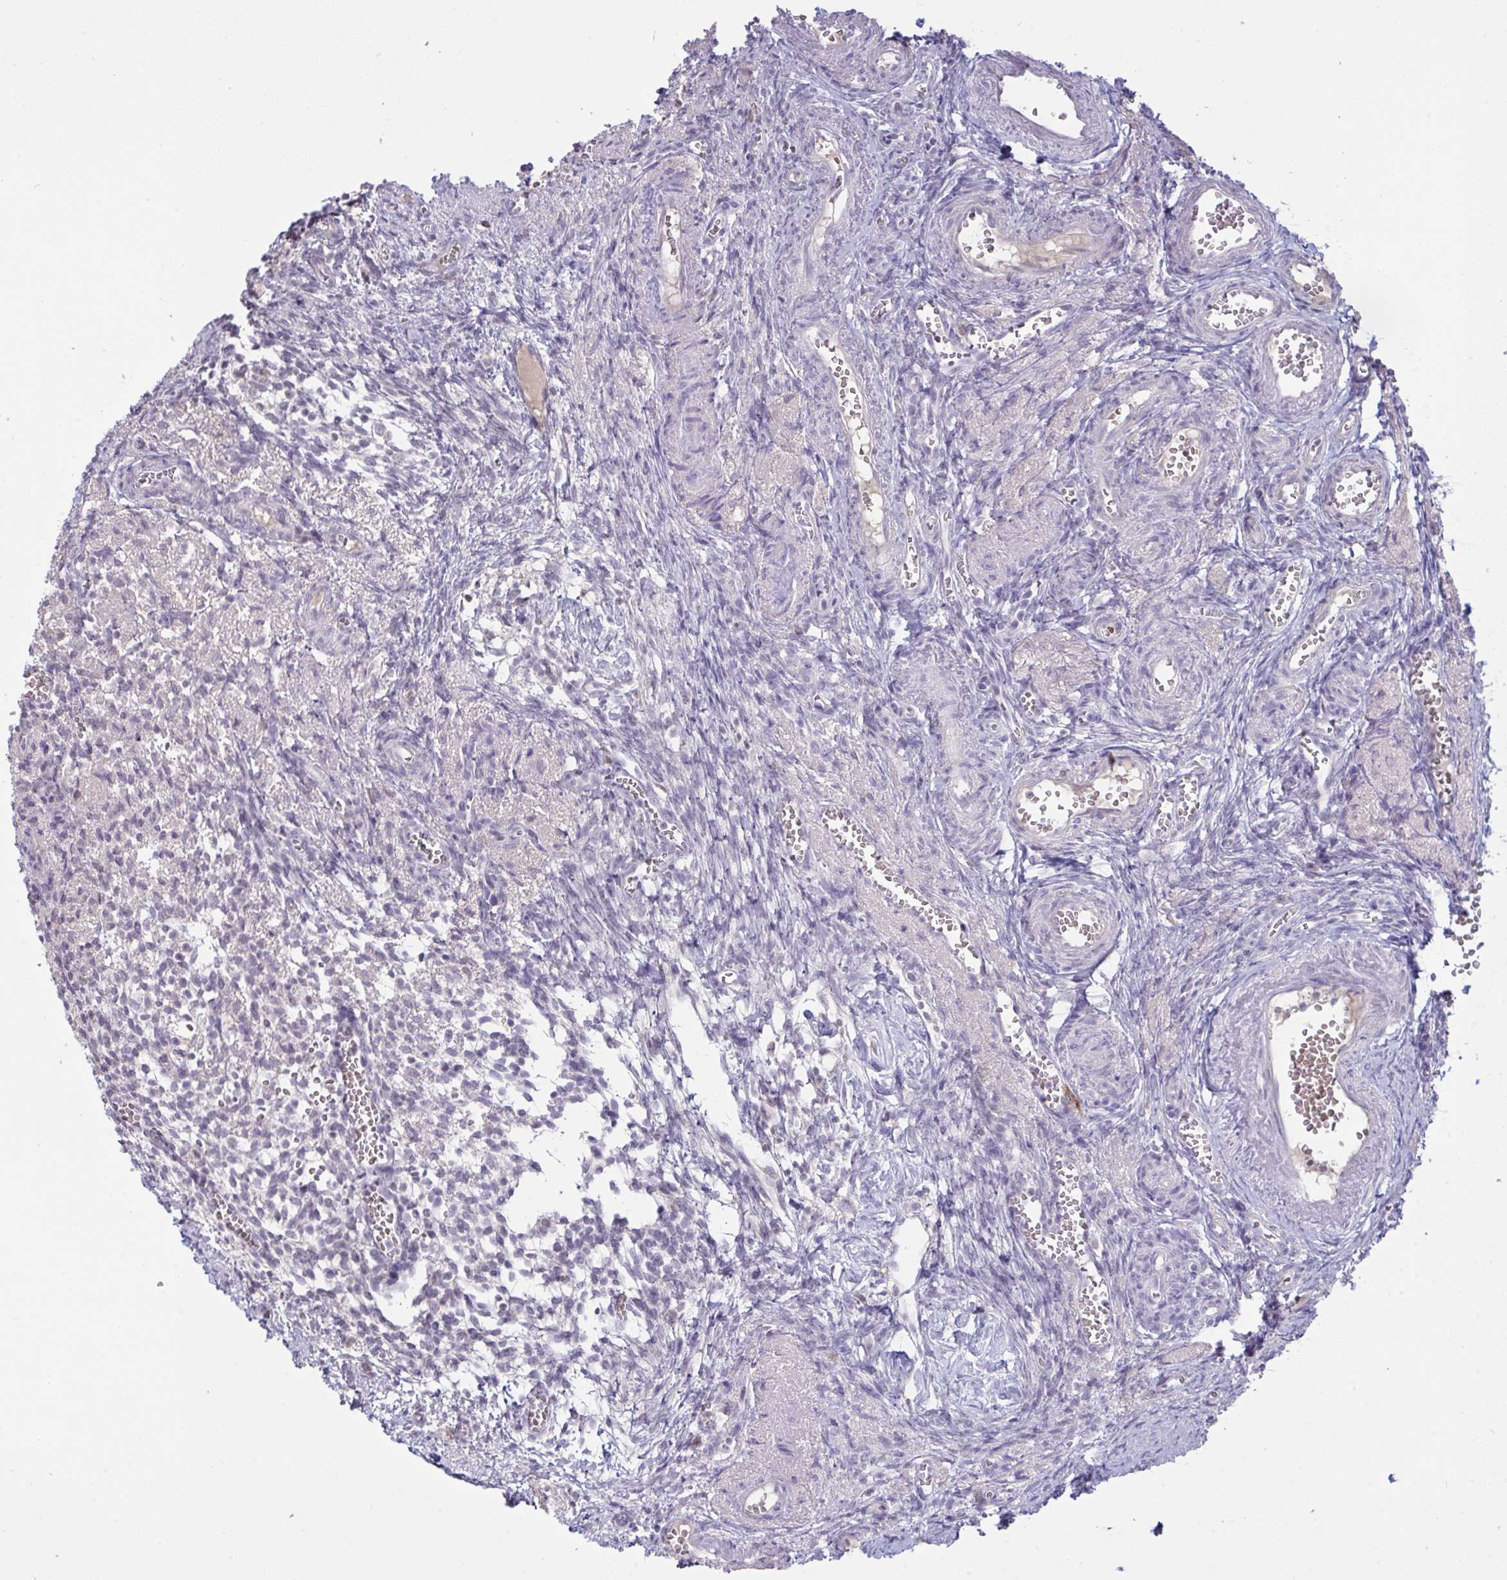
{"staining": {"intensity": "negative", "quantity": "none", "location": "none"}, "tissue": "ovary", "cell_type": "Follicle cells", "image_type": "normal", "snomed": [{"axis": "morphology", "description": "Normal tissue, NOS"}, {"axis": "topography", "description": "Ovary"}], "caption": "Follicle cells are negative for protein expression in benign human ovary. (Stains: DAB (3,3'-diaminobenzidine) immunohistochemistry (IHC) with hematoxylin counter stain, Microscopy: brightfield microscopy at high magnification).", "gene": "ZNF784", "patient": {"sex": "female", "age": 41}}